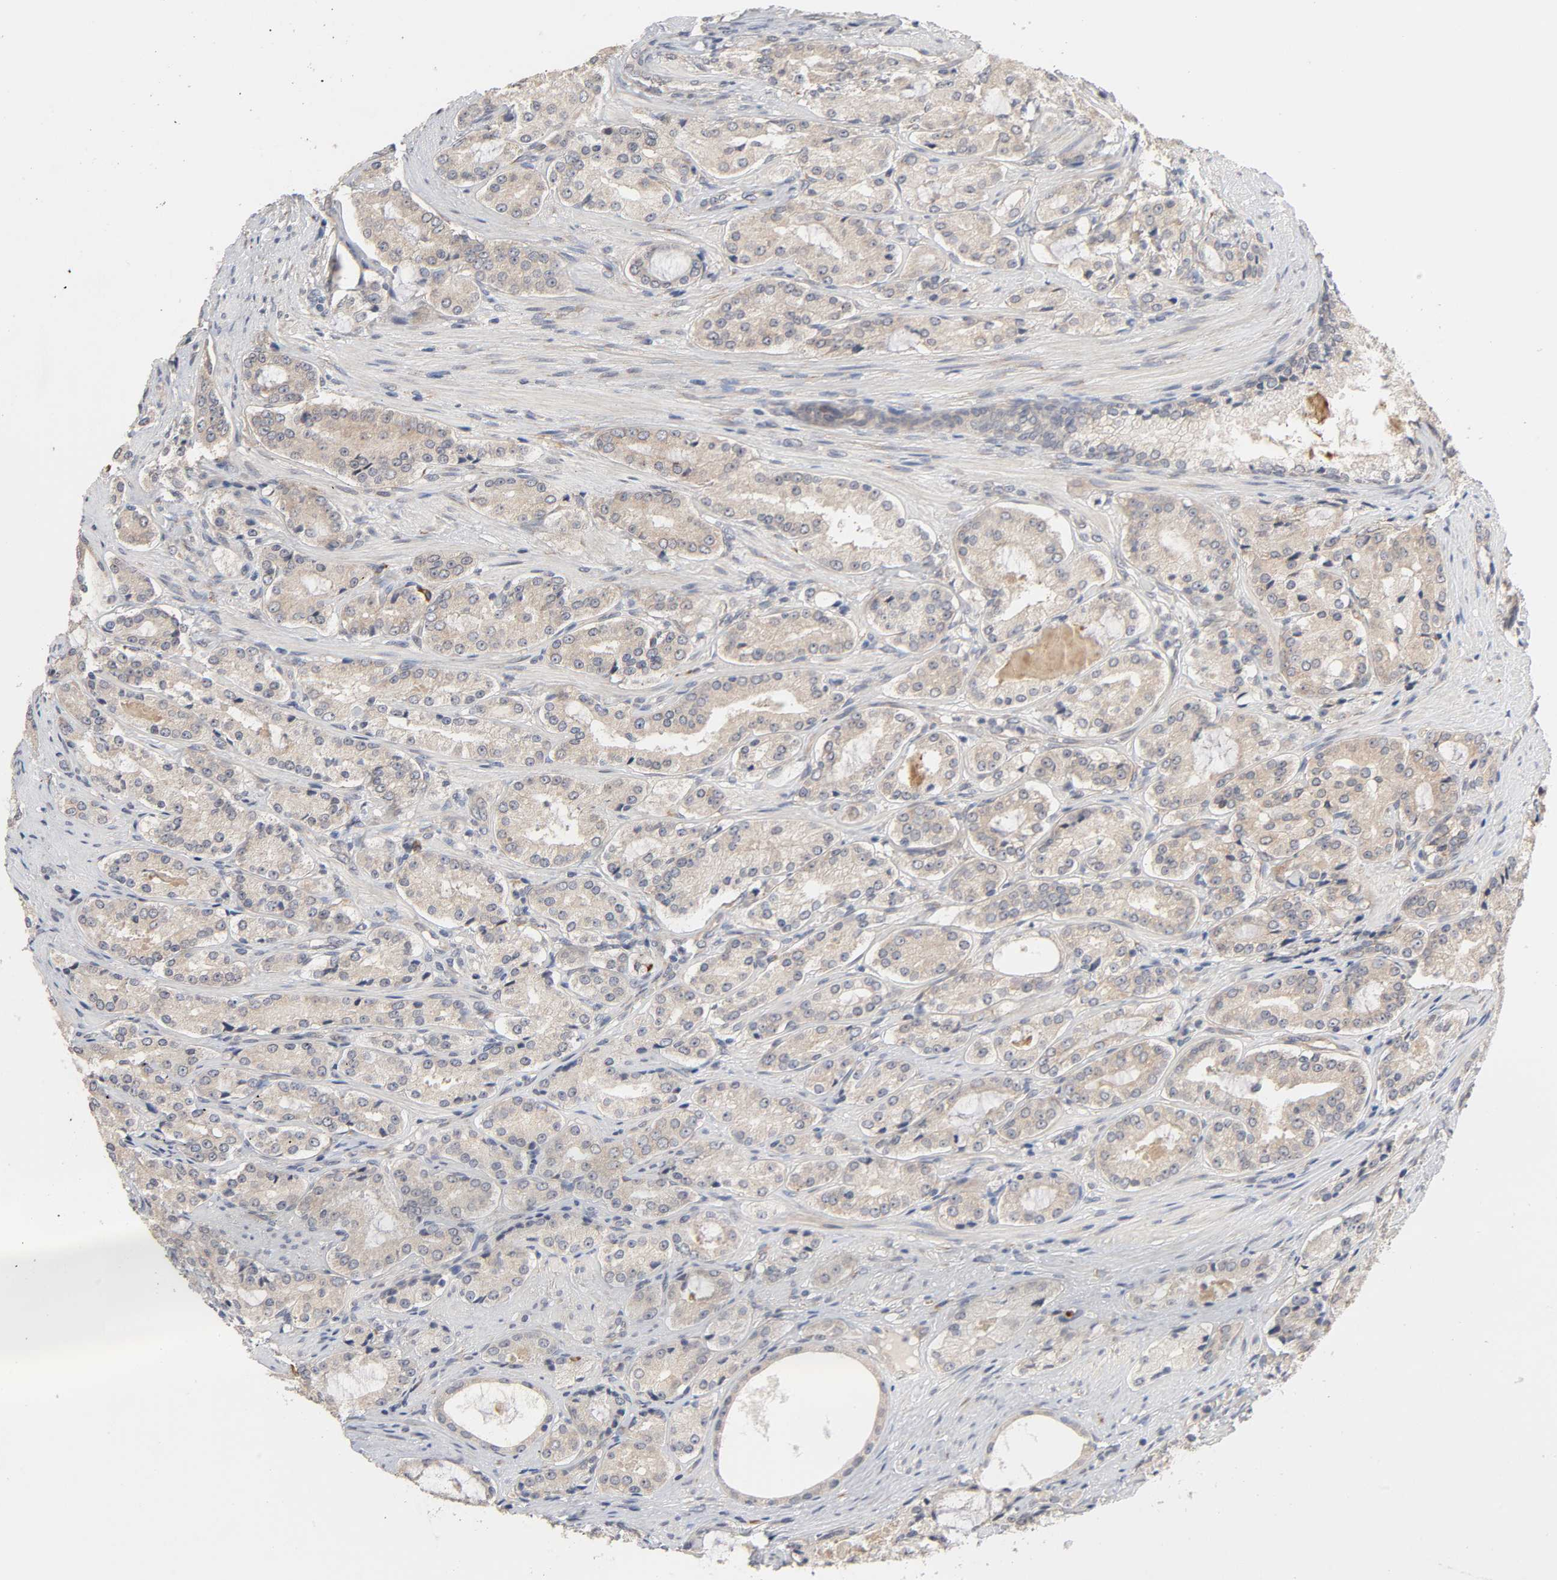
{"staining": {"intensity": "weak", "quantity": ">75%", "location": "cytoplasmic/membranous"}, "tissue": "prostate cancer", "cell_type": "Tumor cells", "image_type": "cancer", "snomed": [{"axis": "morphology", "description": "Adenocarcinoma, High grade"}, {"axis": "topography", "description": "Prostate"}], "caption": "Protein staining of adenocarcinoma (high-grade) (prostate) tissue displays weak cytoplasmic/membranous staining in approximately >75% of tumor cells. (DAB (3,3'-diaminobenzidine) IHC with brightfield microscopy, high magnification).", "gene": "HDLBP", "patient": {"sex": "male", "age": 72}}